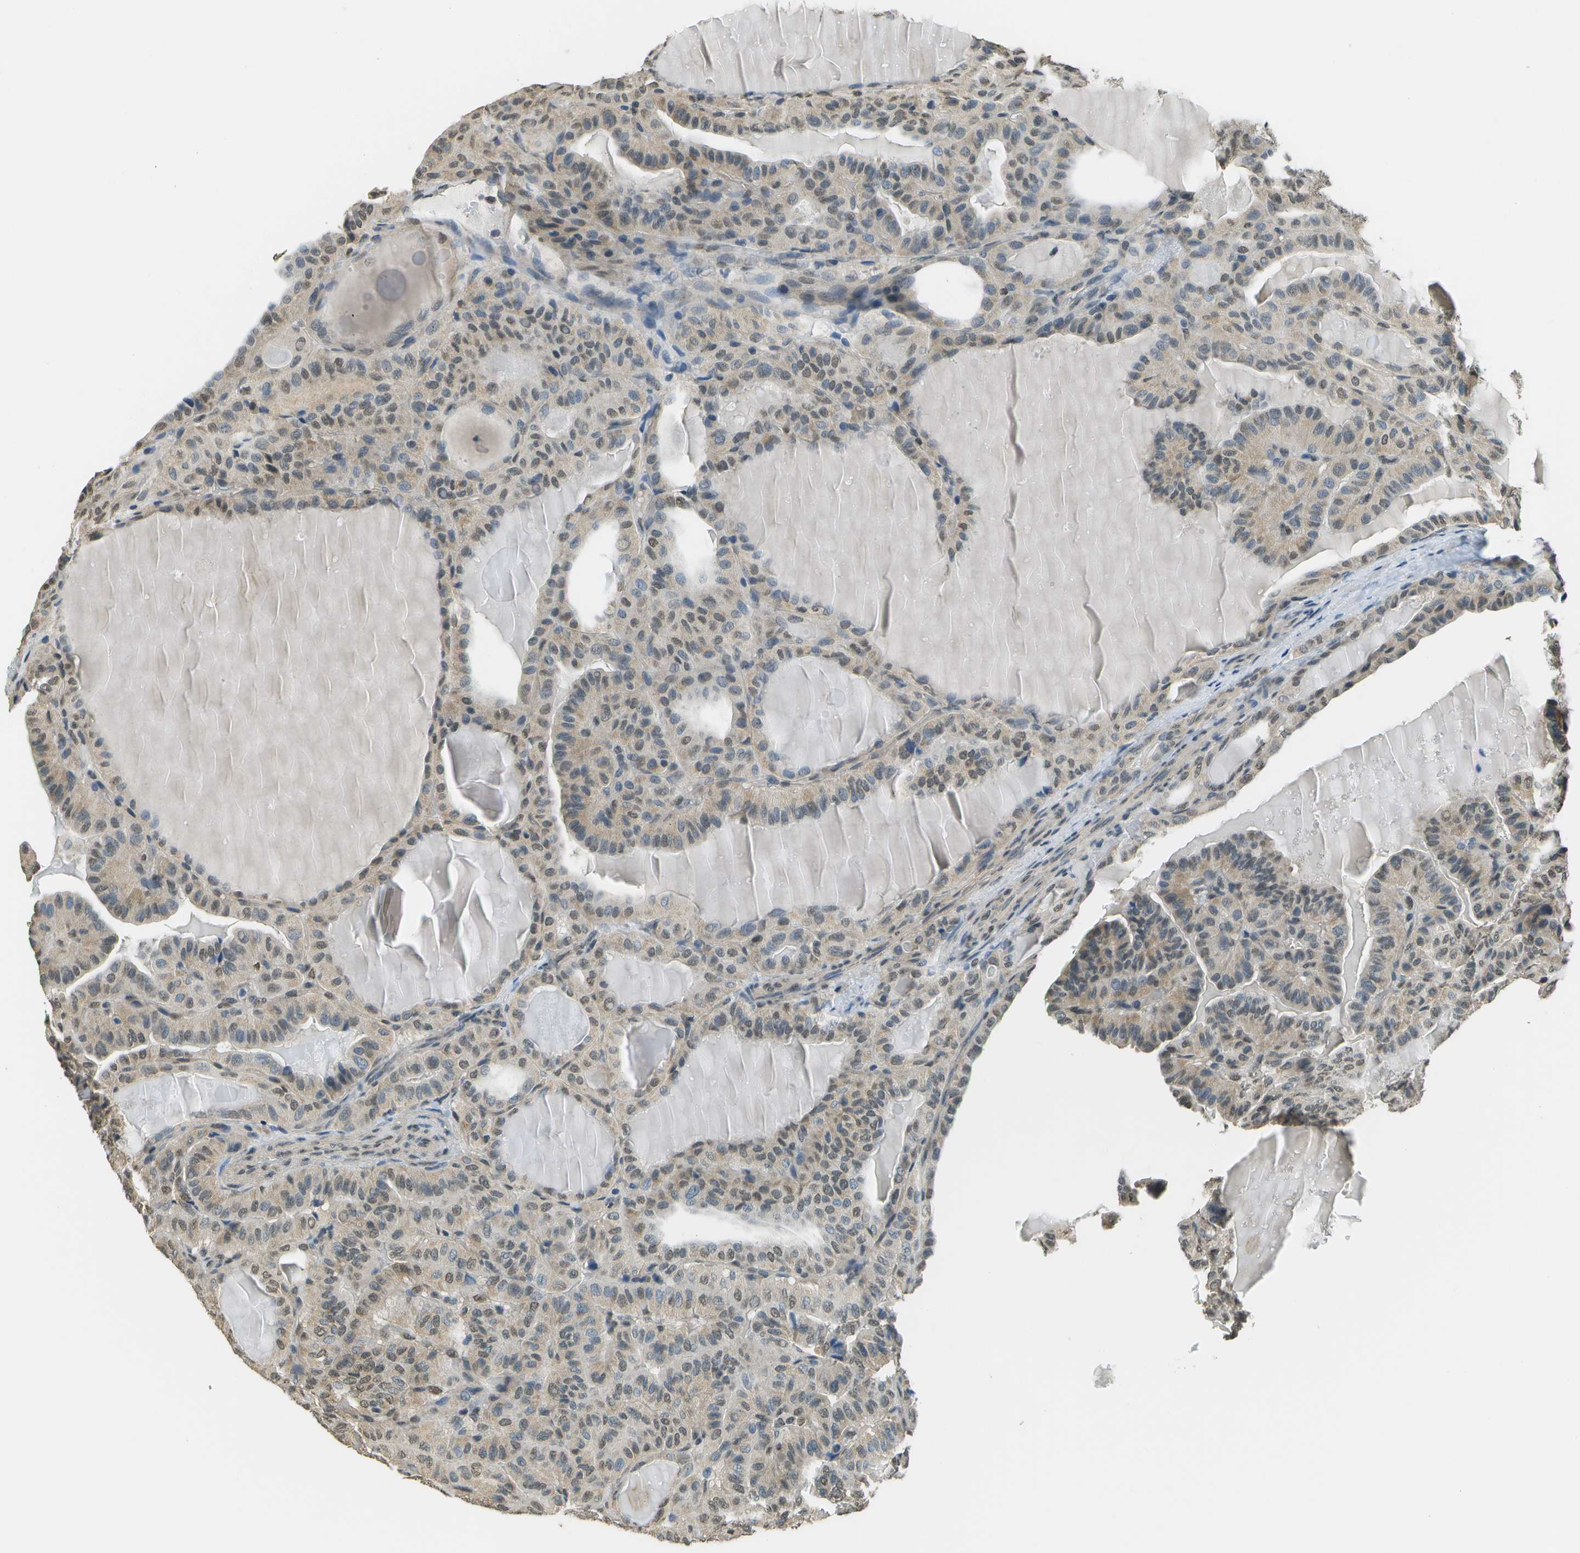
{"staining": {"intensity": "weak", "quantity": ">75%", "location": "cytoplasmic/membranous,nuclear"}, "tissue": "thyroid cancer", "cell_type": "Tumor cells", "image_type": "cancer", "snomed": [{"axis": "morphology", "description": "Papillary adenocarcinoma, NOS"}, {"axis": "topography", "description": "Thyroid gland"}], "caption": "The image shows staining of thyroid papillary adenocarcinoma, revealing weak cytoplasmic/membranous and nuclear protein positivity (brown color) within tumor cells.", "gene": "ABL2", "patient": {"sex": "male", "age": 77}}